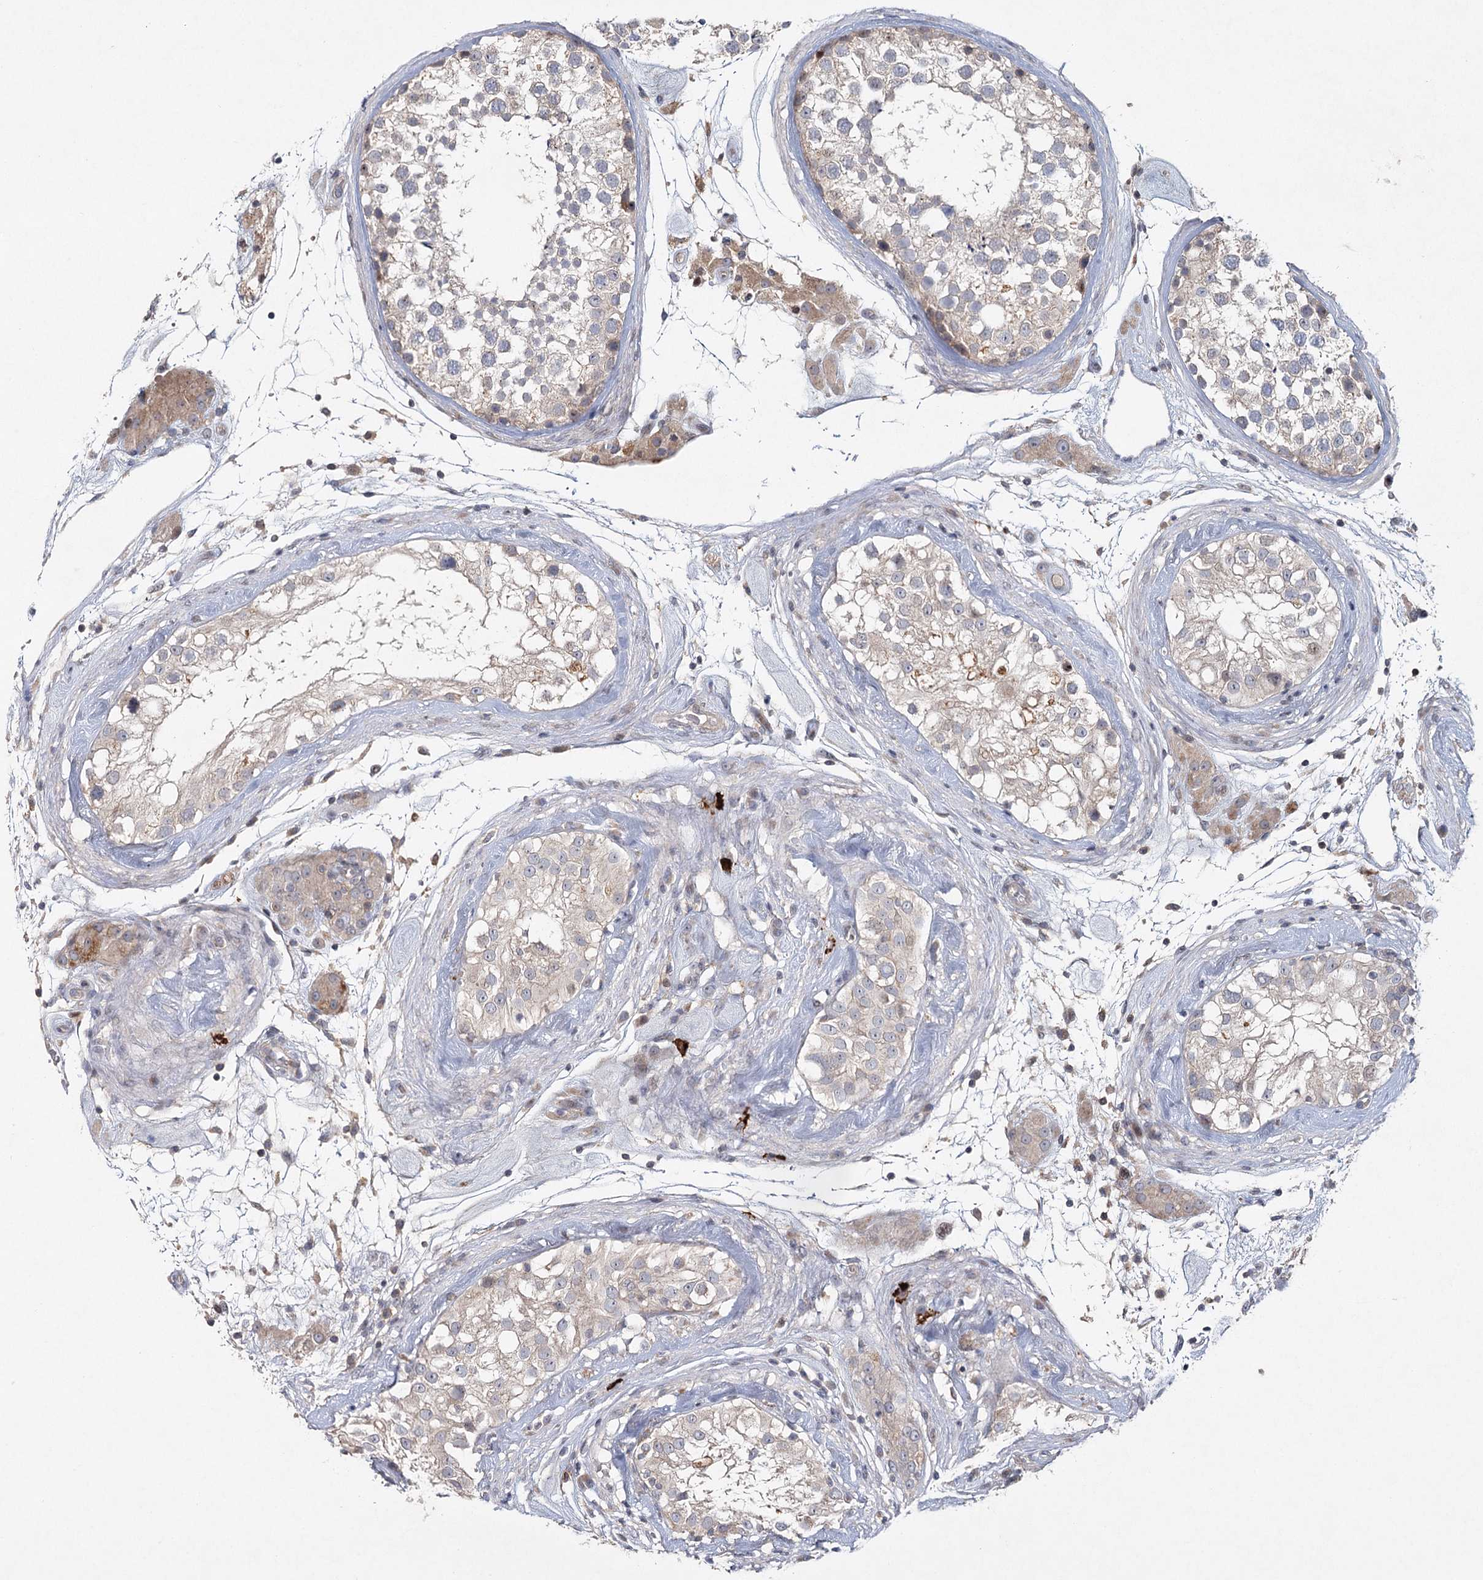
{"staining": {"intensity": "weak", "quantity": "<25%", "location": "cytoplasmic/membranous"}, "tissue": "testis", "cell_type": "Cells in seminiferous ducts", "image_type": "normal", "snomed": [{"axis": "morphology", "description": "Normal tissue, NOS"}, {"axis": "topography", "description": "Testis"}], "caption": "Image shows no significant protein positivity in cells in seminiferous ducts of benign testis. Nuclei are stained in blue.", "gene": "MAP3K13", "patient": {"sex": "male", "age": 46}}